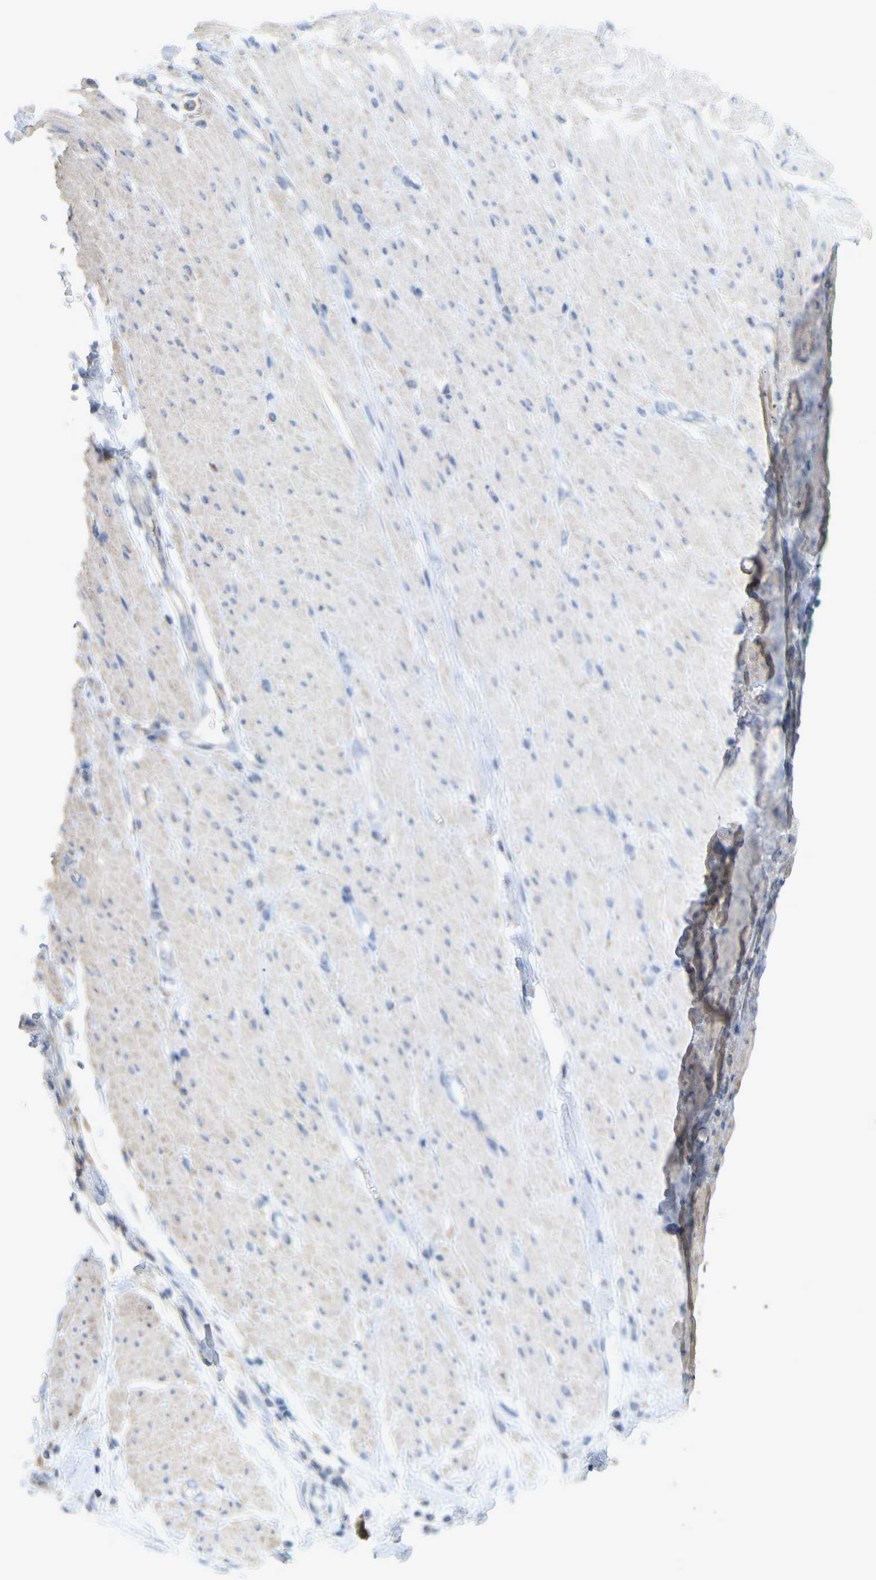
{"staining": {"intensity": "negative", "quantity": "none", "location": "none"}, "tissue": "adipose tissue", "cell_type": "Adipocytes", "image_type": "normal", "snomed": [{"axis": "morphology", "description": "Normal tissue, NOS"}, {"axis": "morphology", "description": "Adenocarcinoma, NOS"}, {"axis": "topography", "description": "Duodenum"}, {"axis": "topography", "description": "Peripheral nerve tissue"}], "caption": "Immunohistochemistry (IHC) photomicrograph of benign adipose tissue: adipose tissue stained with DAB demonstrates no significant protein positivity in adipocytes.", "gene": "SERPINB5", "patient": {"sex": "female", "age": 60}}